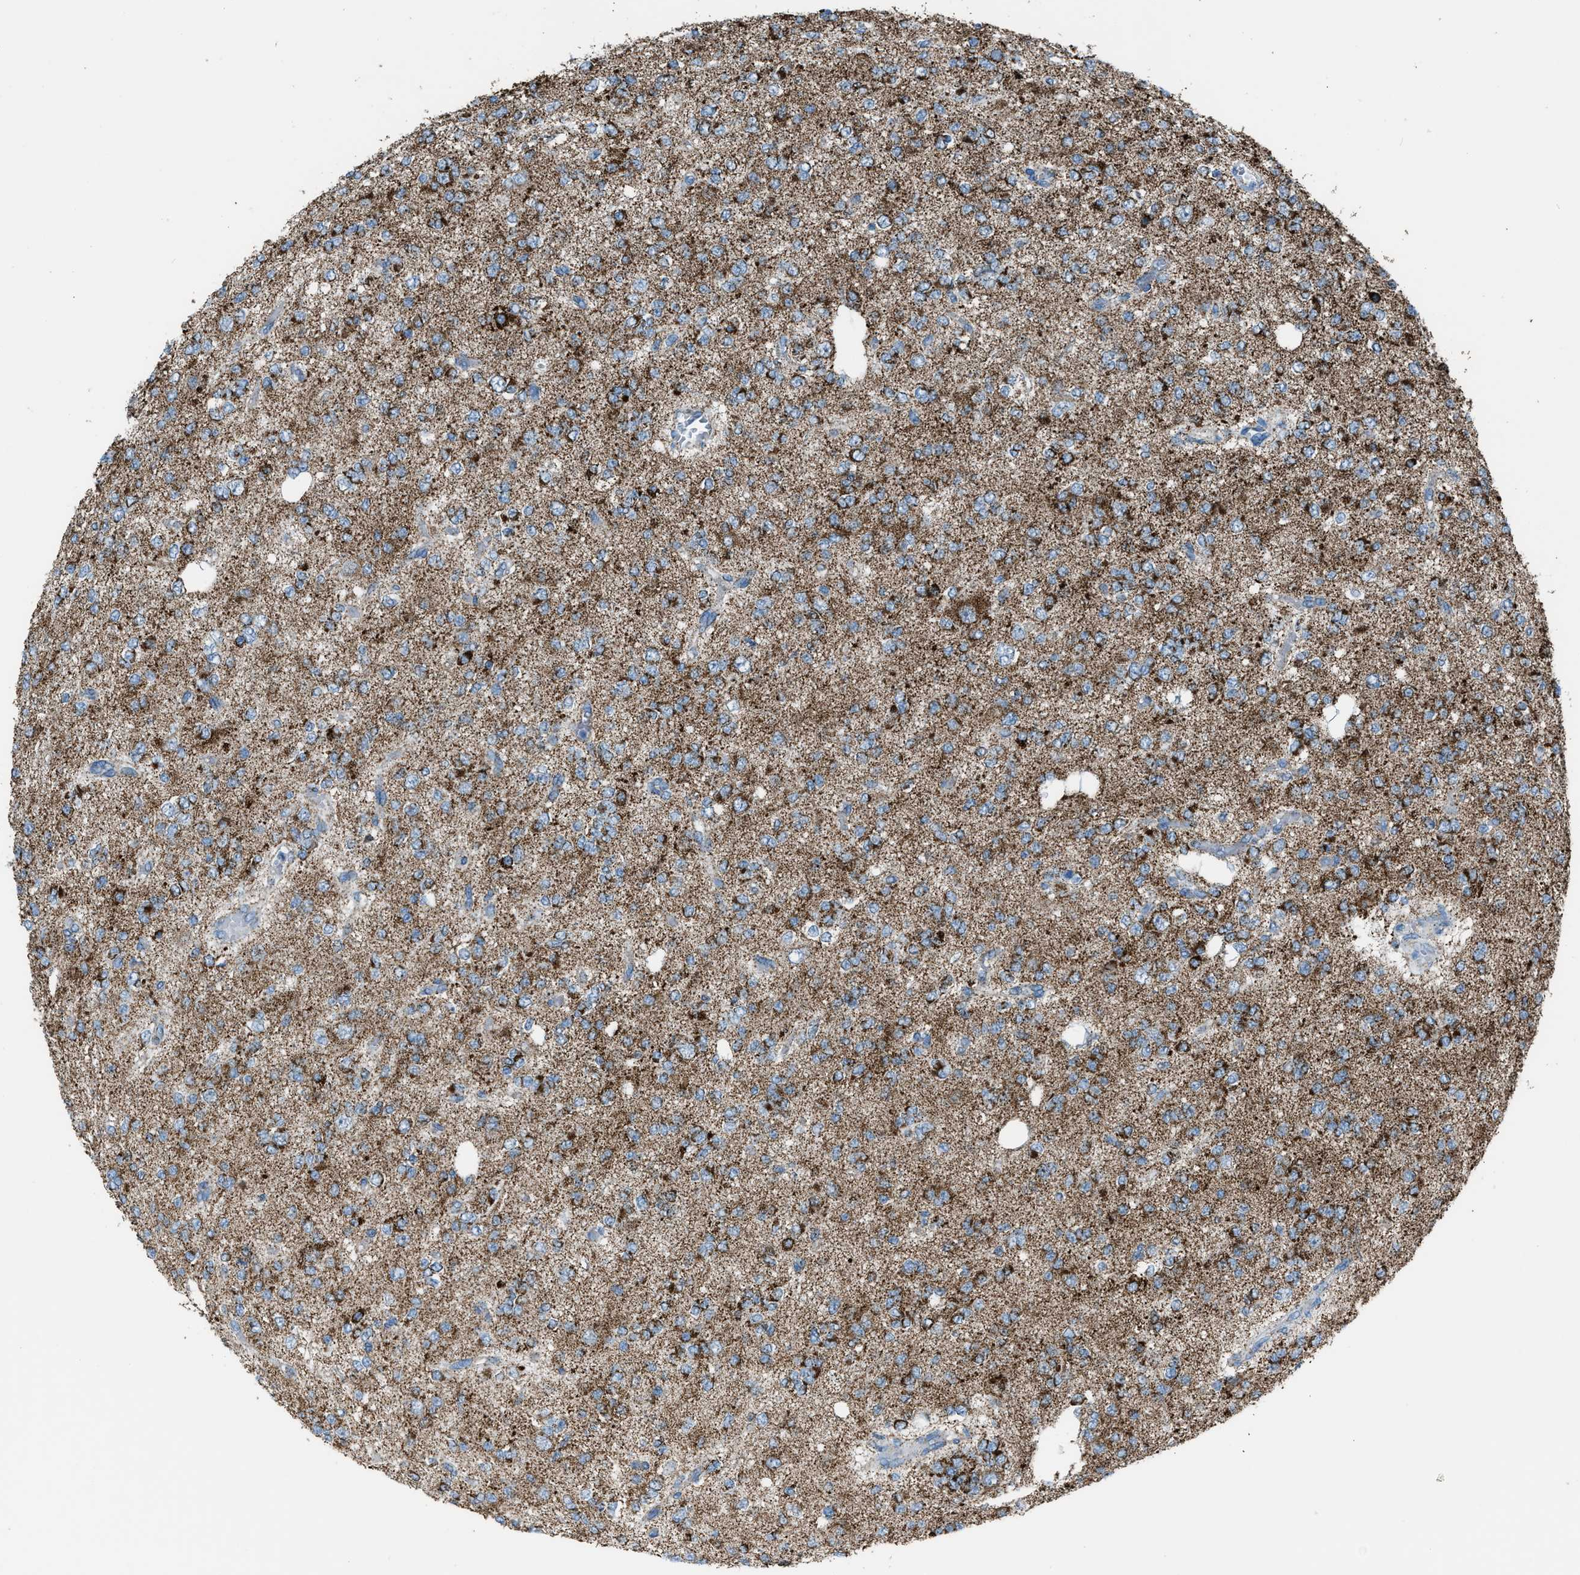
{"staining": {"intensity": "strong", "quantity": ">75%", "location": "cytoplasmic/membranous"}, "tissue": "glioma", "cell_type": "Tumor cells", "image_type": "cancer", "snomed": [{"axis": "morphology", "description": "Glioma, malignant, Low grade"}, {"axis": "topography", "description": "Brain"}], "caption": "A brown stain labels strong cytoplasmic/membranous staining of a protein in malignant low-grade glioma tumor cells.", "gene": "MDH2", "patient": {"sex": "male", "age": 38}}